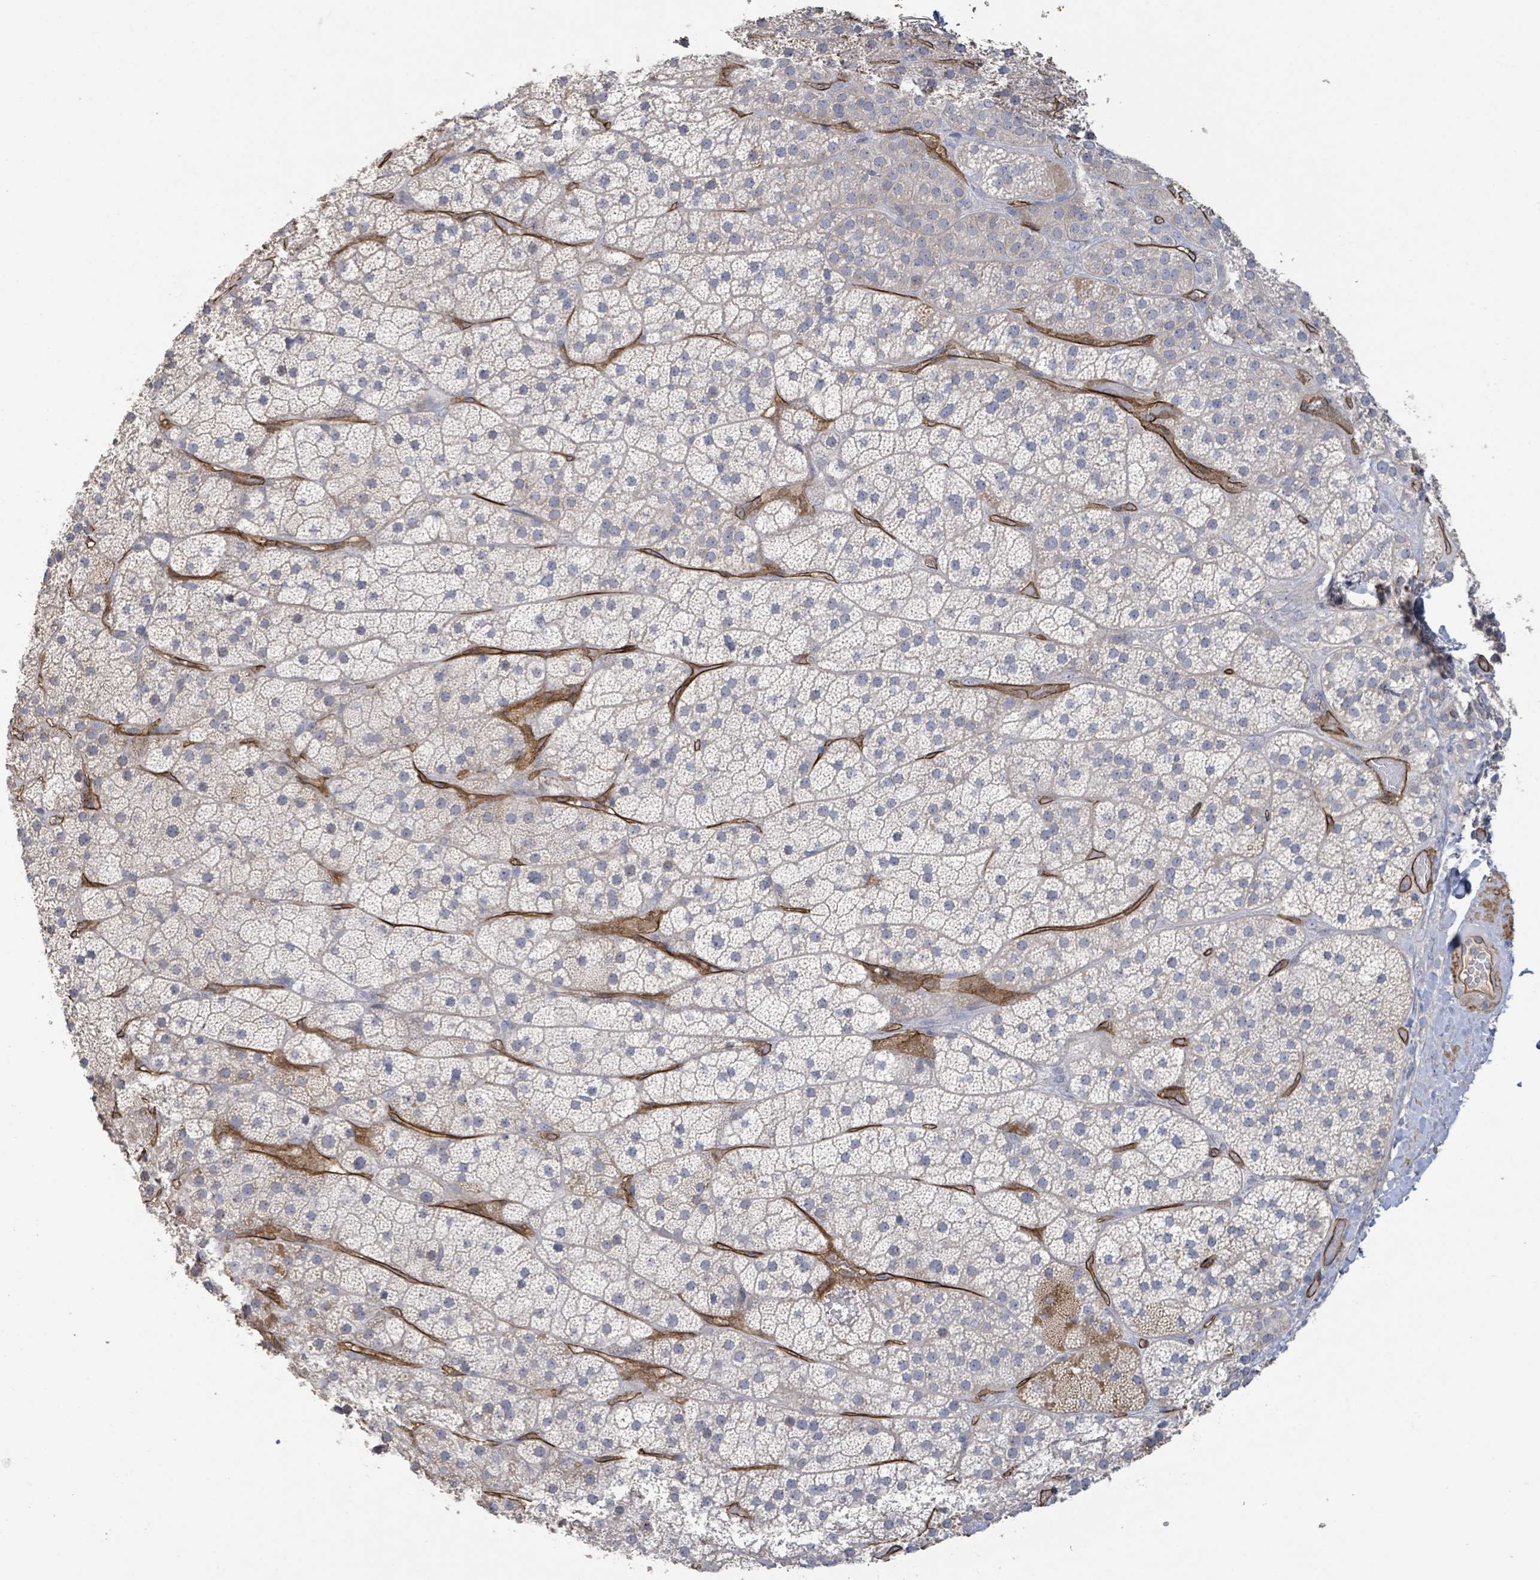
{"staining": {"intensity": "negative", "quantity": "none", "location": "none"}, "tissue": "adrenal gland", "cell_type": "Glandular cells", "image_type": "normal", "snomed": [{"axis": "morphology", "description": "Normal tissue, NOS"}, {"axis": "topography", "description": "Adrenal gland"}], "caption": "Glandular cells are negative for protein expression in unremarkable human adrenal gland. Brightfield microscopy of immunohistochemistry stained with DAB (3,3'-diaminobenzidine) (brown) and hematoxylin (blue), captured at high magnification.", "gene": "KANK3", "patient": {"sex": "male", "age": 57}}